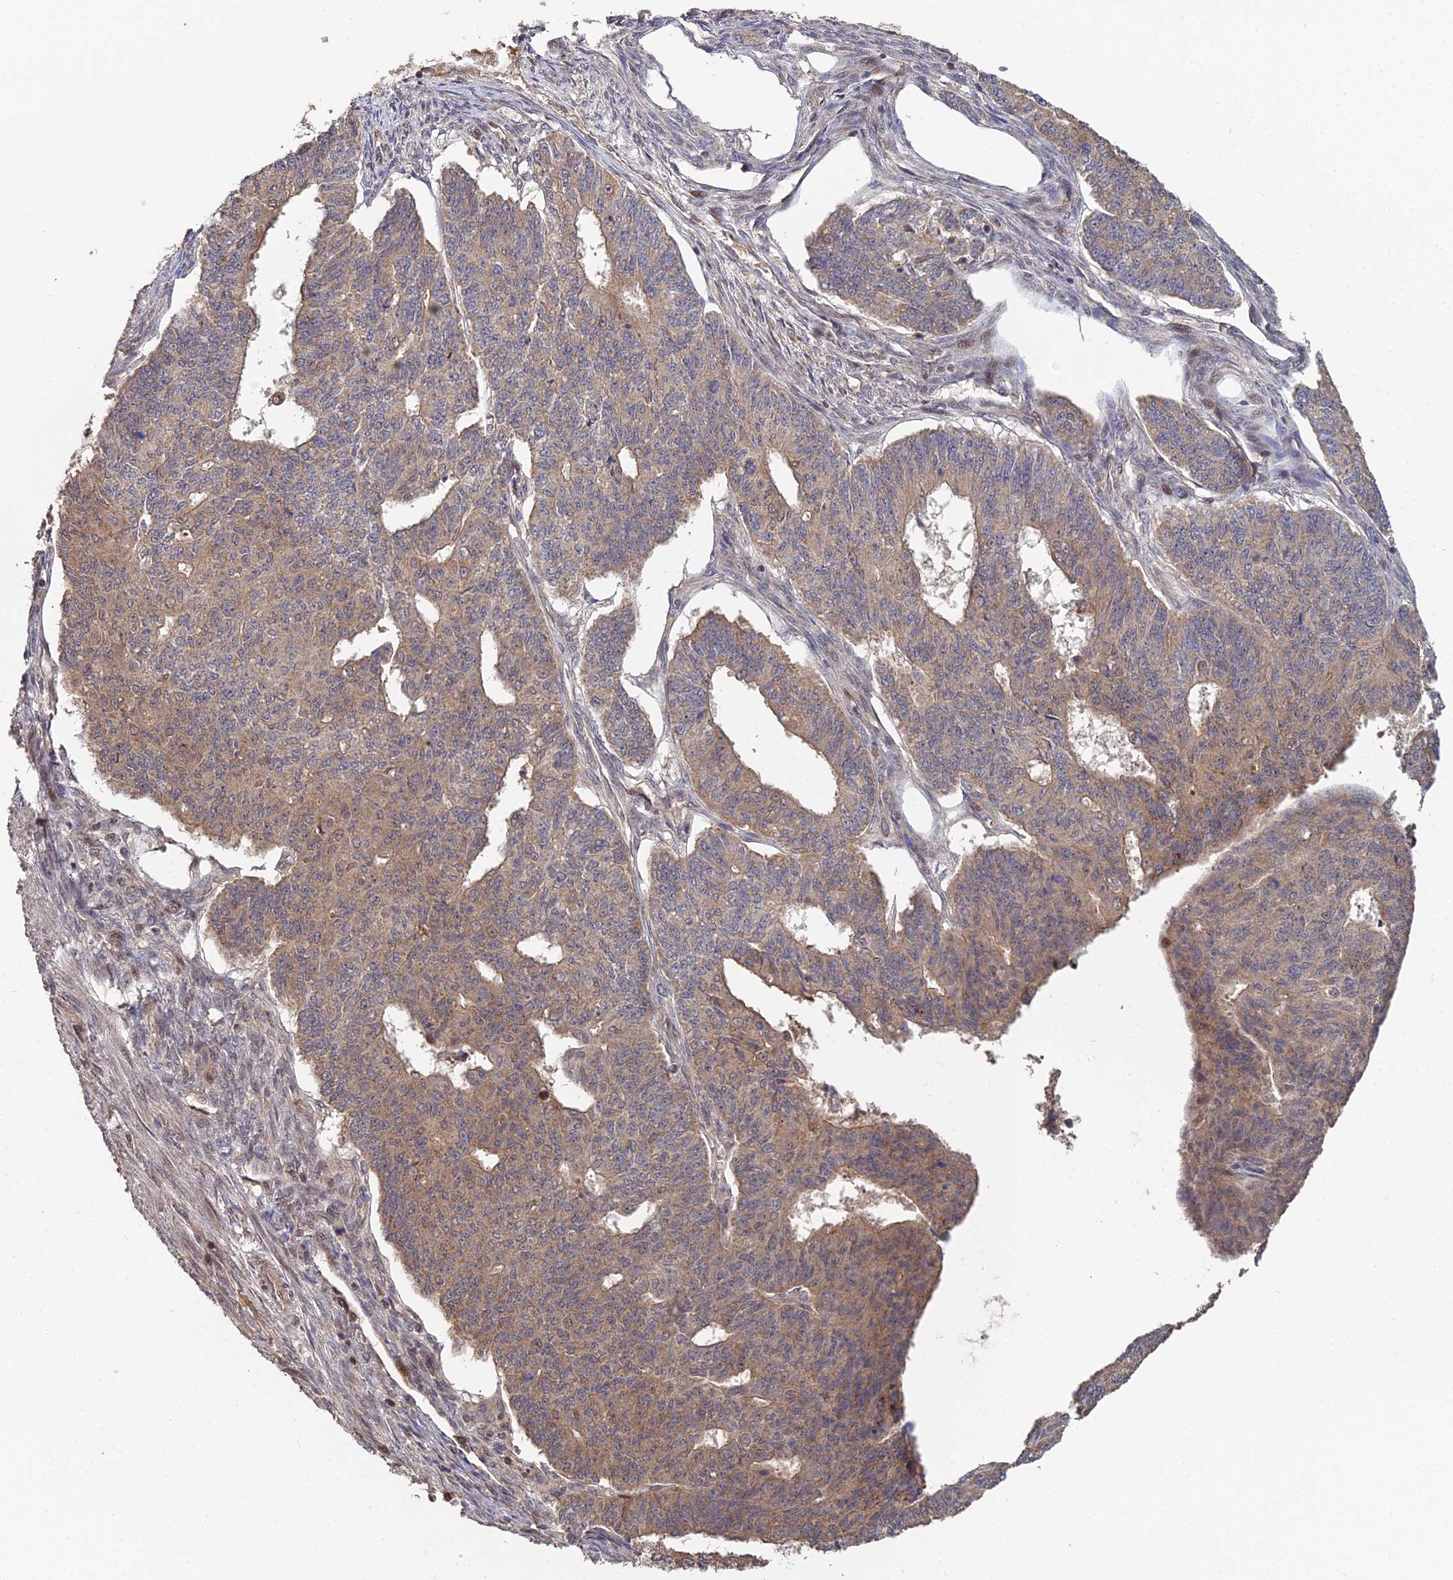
{"staining": {"intensity": "weak", "quantity": ">75%", "location": "cytoplasmic/membranous"}, "tissue": "endometrial cancer", "cell_type": "Tumor cells", "image_type": "cancer", "snomed": [{"axis": "morphology", "description": "Adenocarcinoma, NOS"}, {"axis": "topography", "description": "Endometrium"}], "caption": "This is an image of immunohistochemistry (IHC) staining of endometrial cancer (adenocarcinoma), which shows weak expression in the cytoplasmic/membranous of tumor cells.", "gene": "ERCC5", "patient": {"sex": "female", "age": 32}}